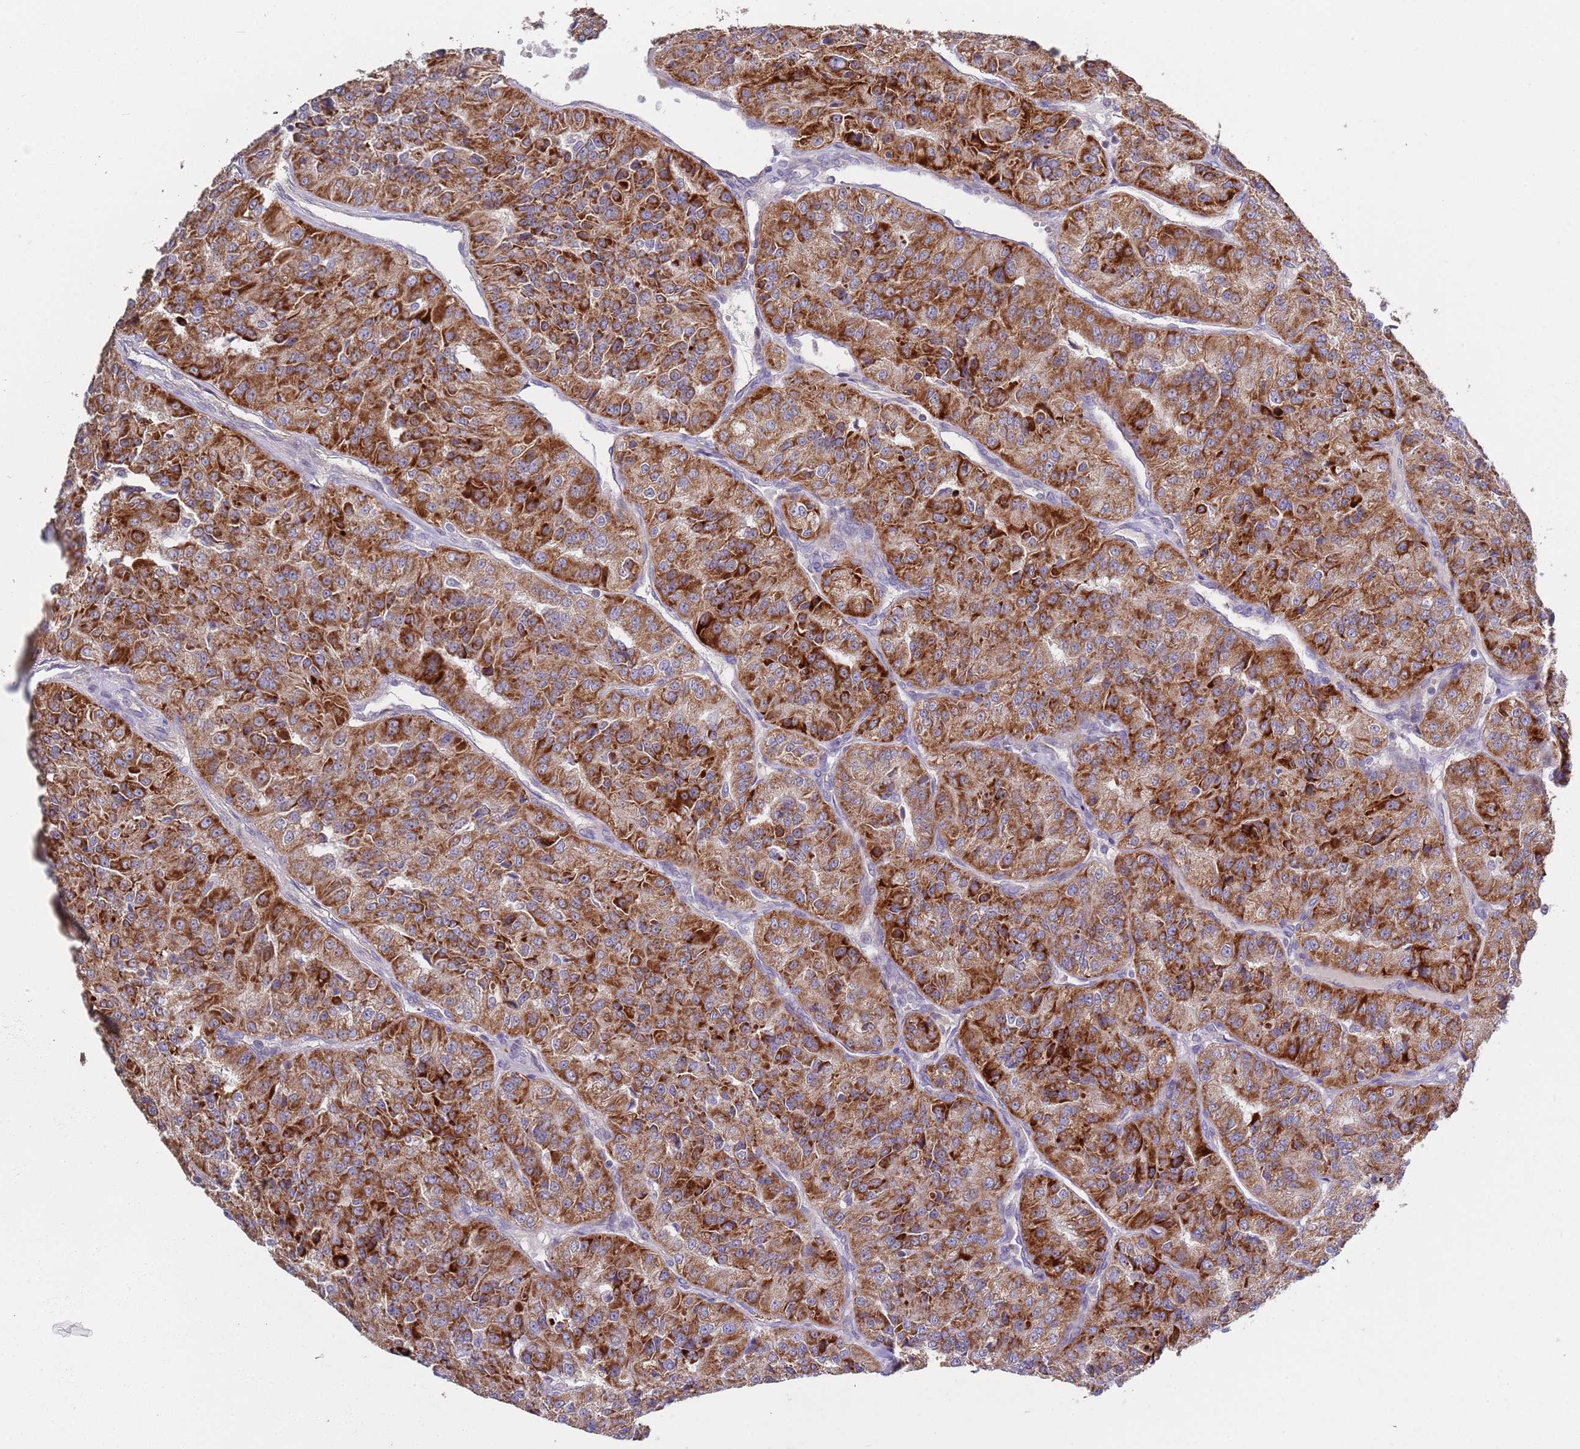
{"staining": {"intensity": "strong", "quantity": ">75%", "location": "cytoplasmic/membranous"}, "tissue": "renal cancer", "cell_type": "Tumor cells", "image_type": "cancer", "snomed": [{"axis": "morphology", "description": "Adenocarcinoma, NOS"}, {"axis": "topography", "description": "Kidney"}], "caption": "Adenocarcinoma (renal) stained with IHC shows strong cytoplasmic/membranous expression in approximately >75% of tumor cells.", "gene": "ABCC10", "patient": {"sex": "female", "age": 63}}